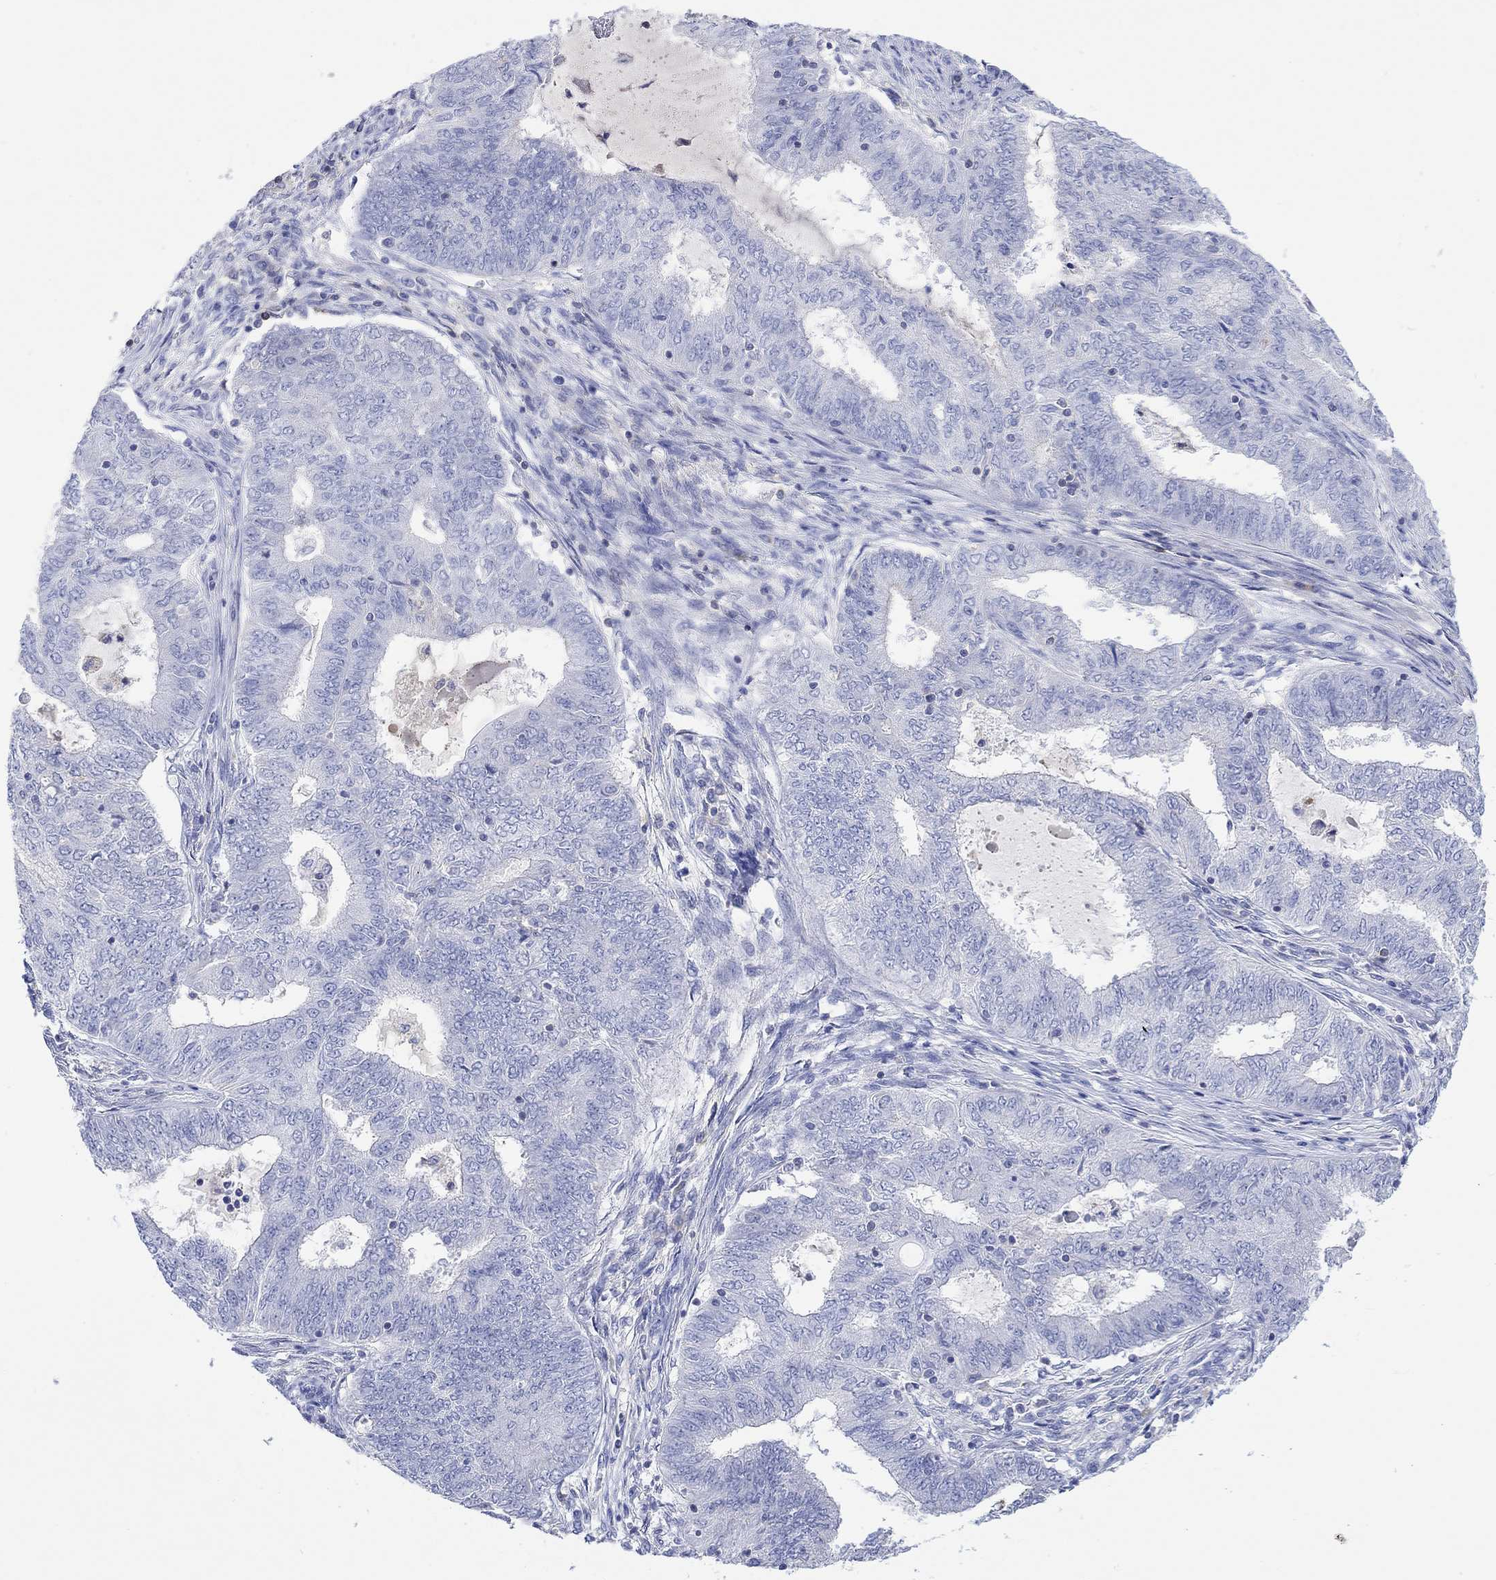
{"staining": {"intensity": "negative", "quantity": "none", "location": "none"}, "tissue": "endometrial cancer", "cell_type": "Tumor cells", "image_type": "cancer", "snomed": [{"axis": "morphology", "description": "Adenocarcinoma, NOS"}, {"axis": "topography", "description": "Endometrium"}], "caption": "High power microscopy photomicrograph of an immunohistochemistry (IHC) histopathology image of endometrial adenocarcinoma, revealing no significant positivity in tumor cells.", "gene": "GCM1", "patient": {"sex": "female", "age": 62}}